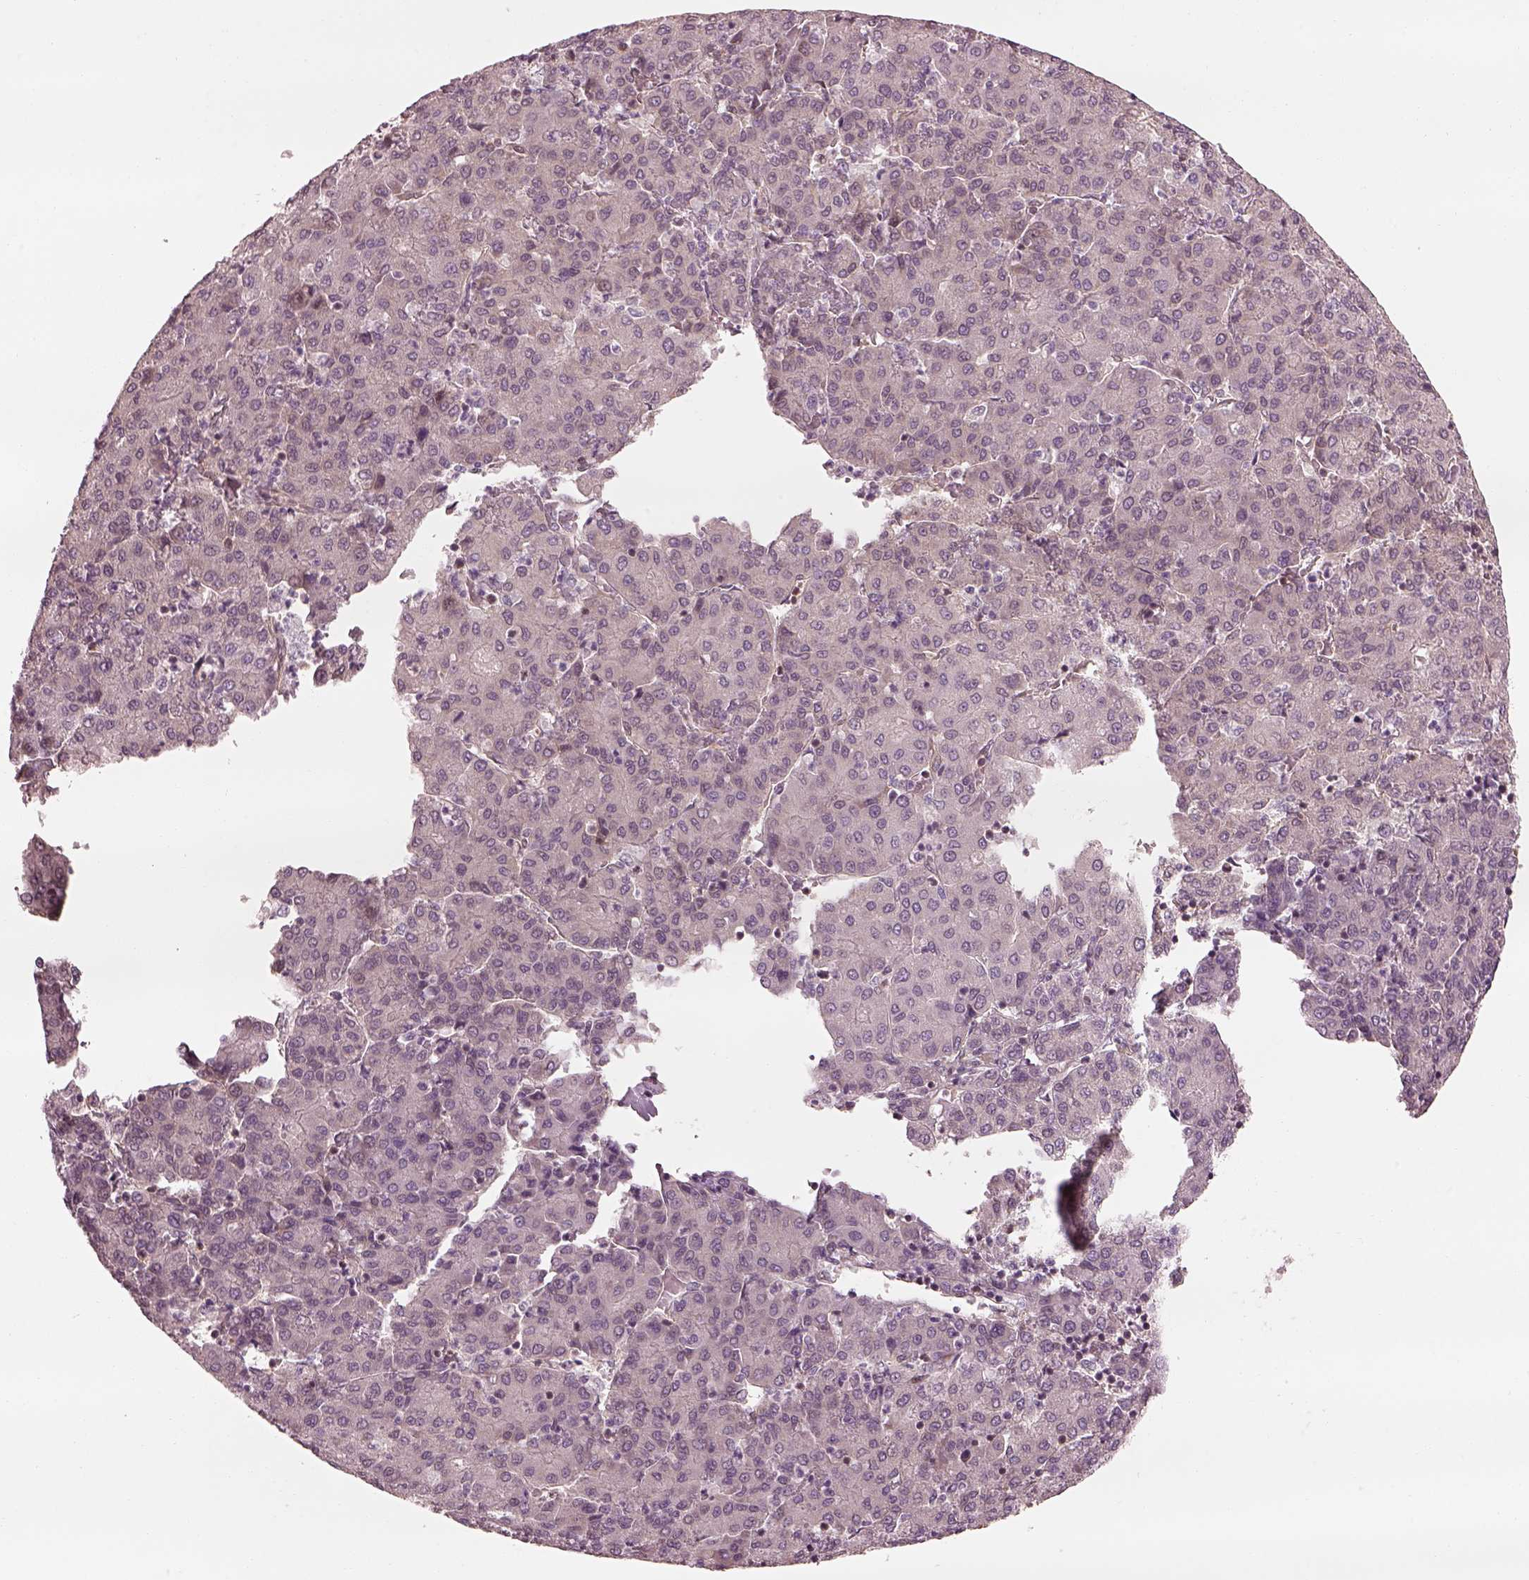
{"staining": {"intensity": "negative", "quantity": "none", "location": "none"}, "tissue": "liver cancer", "cell_type": "Tumor cells", "image_type": "cancer", "snomed": [{"axis": "morphology", "description": "Carcinoma, Hepatocellular, NOS"}, {"axis": "topography", "description": "Liver"}], "caption": "Tumor cells show no significant positivity in liver cancer (hepatocellular carcinoma).", "gene": "LSM14A", "patient": {"sex": "male", "age": 65}}